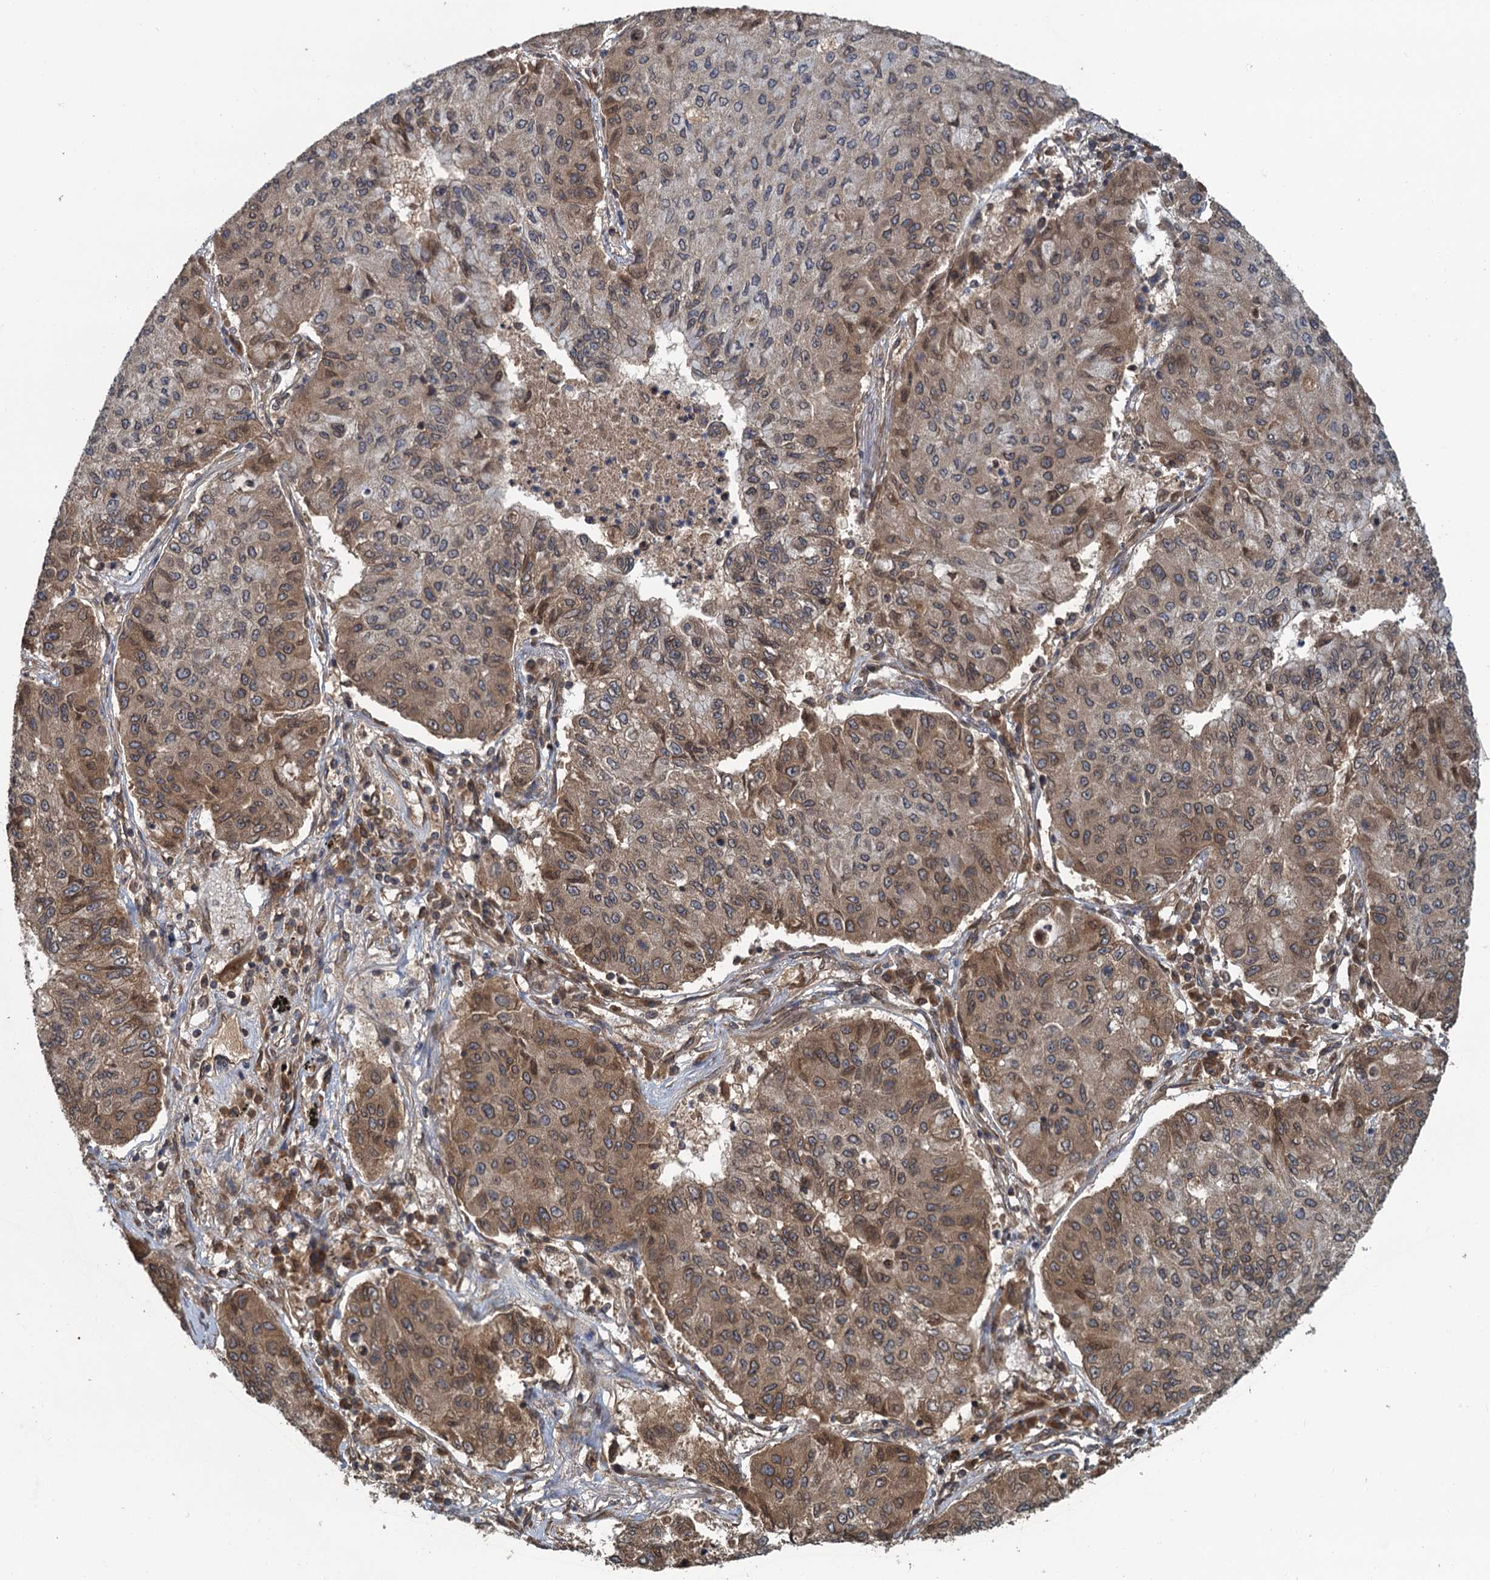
{"staining": {"intensity": "moderate", "quantity": "25%-75%", "location": "cytoplasmic/membranous,nuclear"}, "tissue": "lung cancer", "cell_type": "Tumor cells", "image_type": "cancer", "snomed": [{"axis": "morphology", "description": "Squamous cell carcinoma, NOS"}, {"axis": "topography", "description": "Lung"}], "caption": "Protein expression analysis of lung squamous cell carcinoma reveals moderate cytoplasmic/membranous and nuclear positivity in approximately 25%-75% of tumor cells. (brown staining indicates protein expression, while blue staining denotes nuclei).", "gene": "GLE1", "patient": {"sex": "male", "age": 74}}